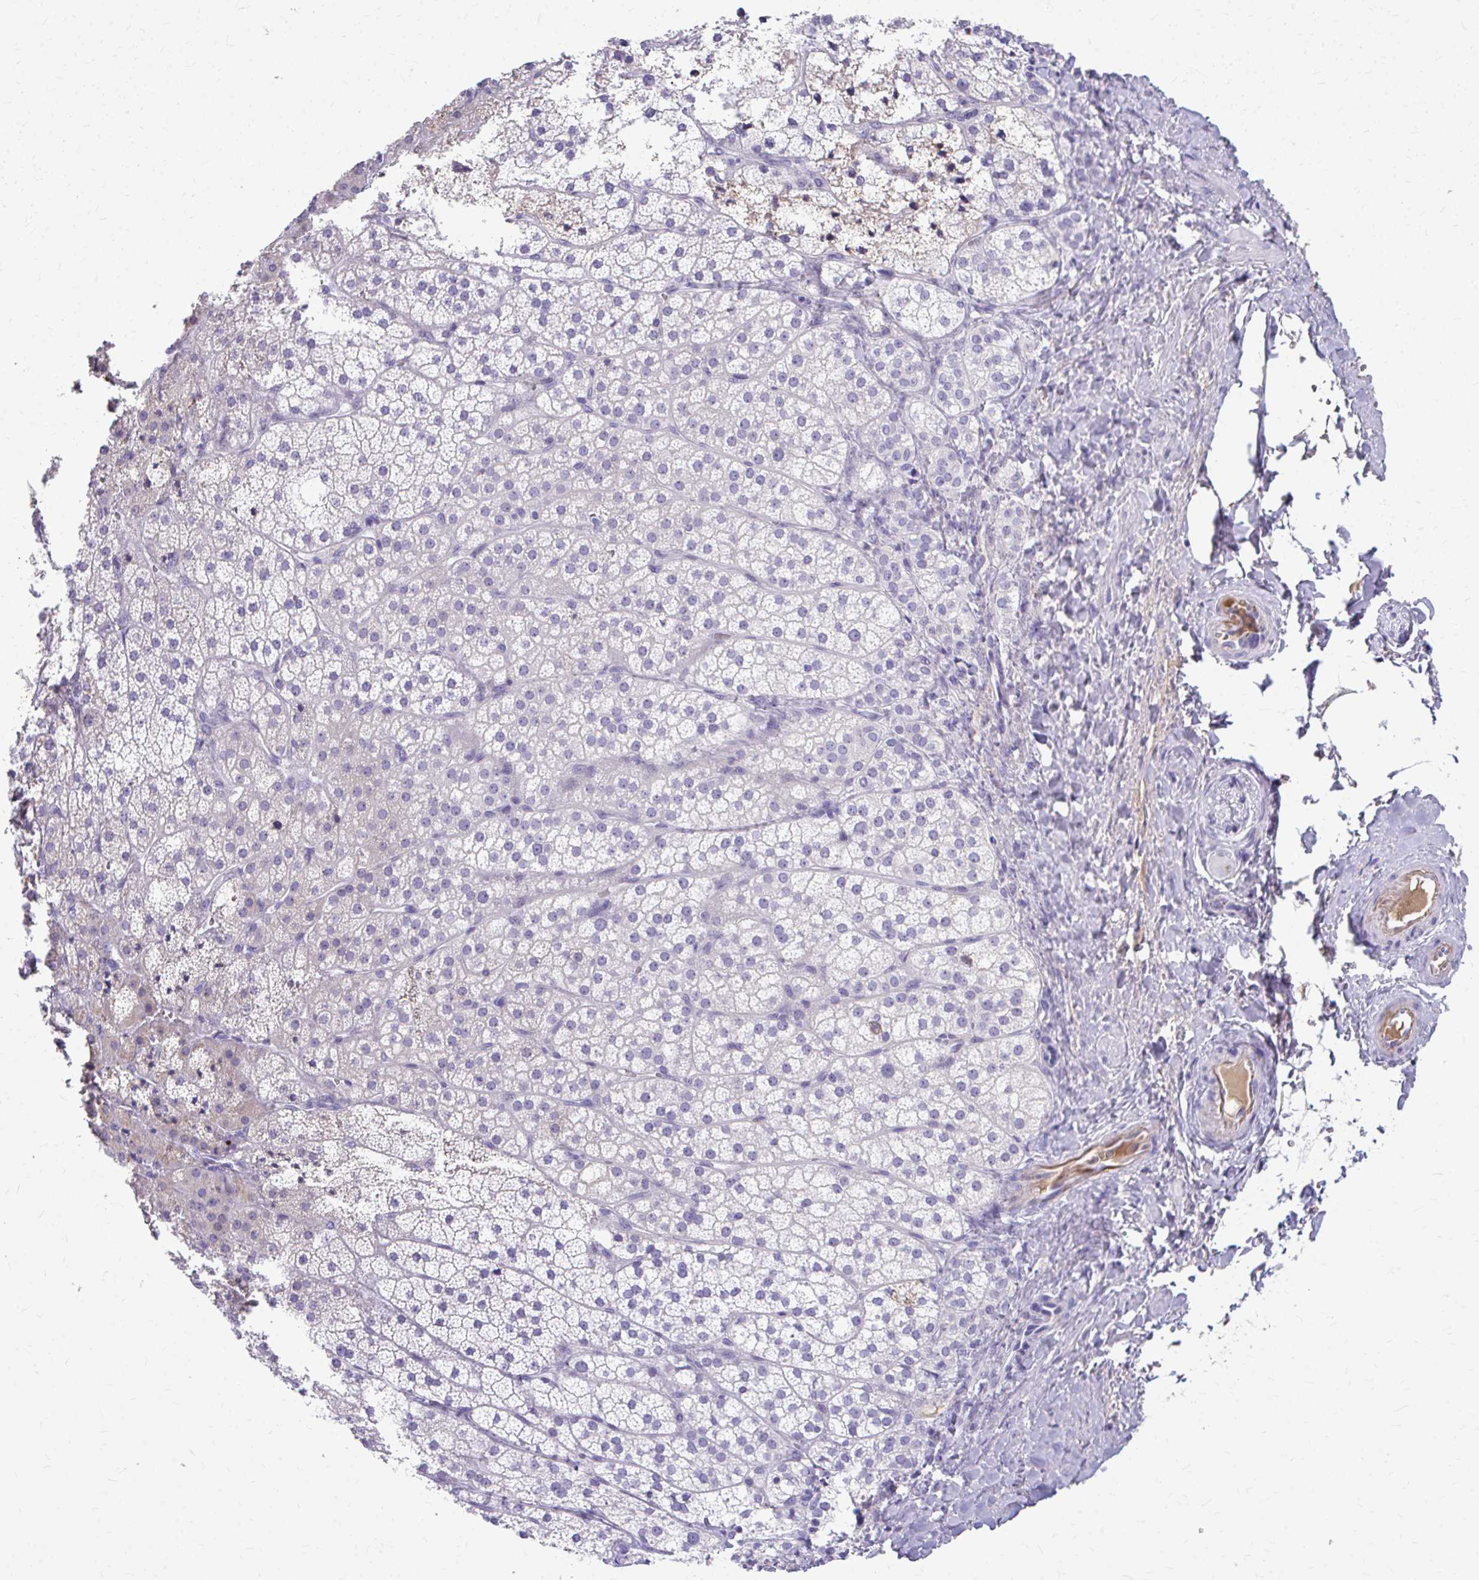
{"staining": {"intensity": "negative", "quantity": "none", "location": "none"}, "tissue": "adrenal gland", "cell_type": "Glandular cells", "image_type": "normal", "snomed": [{"axis": "morphology", "description": "Normal tissue, NOS"}, {"axis": "topography", "description": "Adrenal gland"}], "caption": "The histopathology image demonstrates no staining of glandular cells in benign adrenal gland.", "gene": "CFH", "patient": {"sex": "male", "age": 53}}